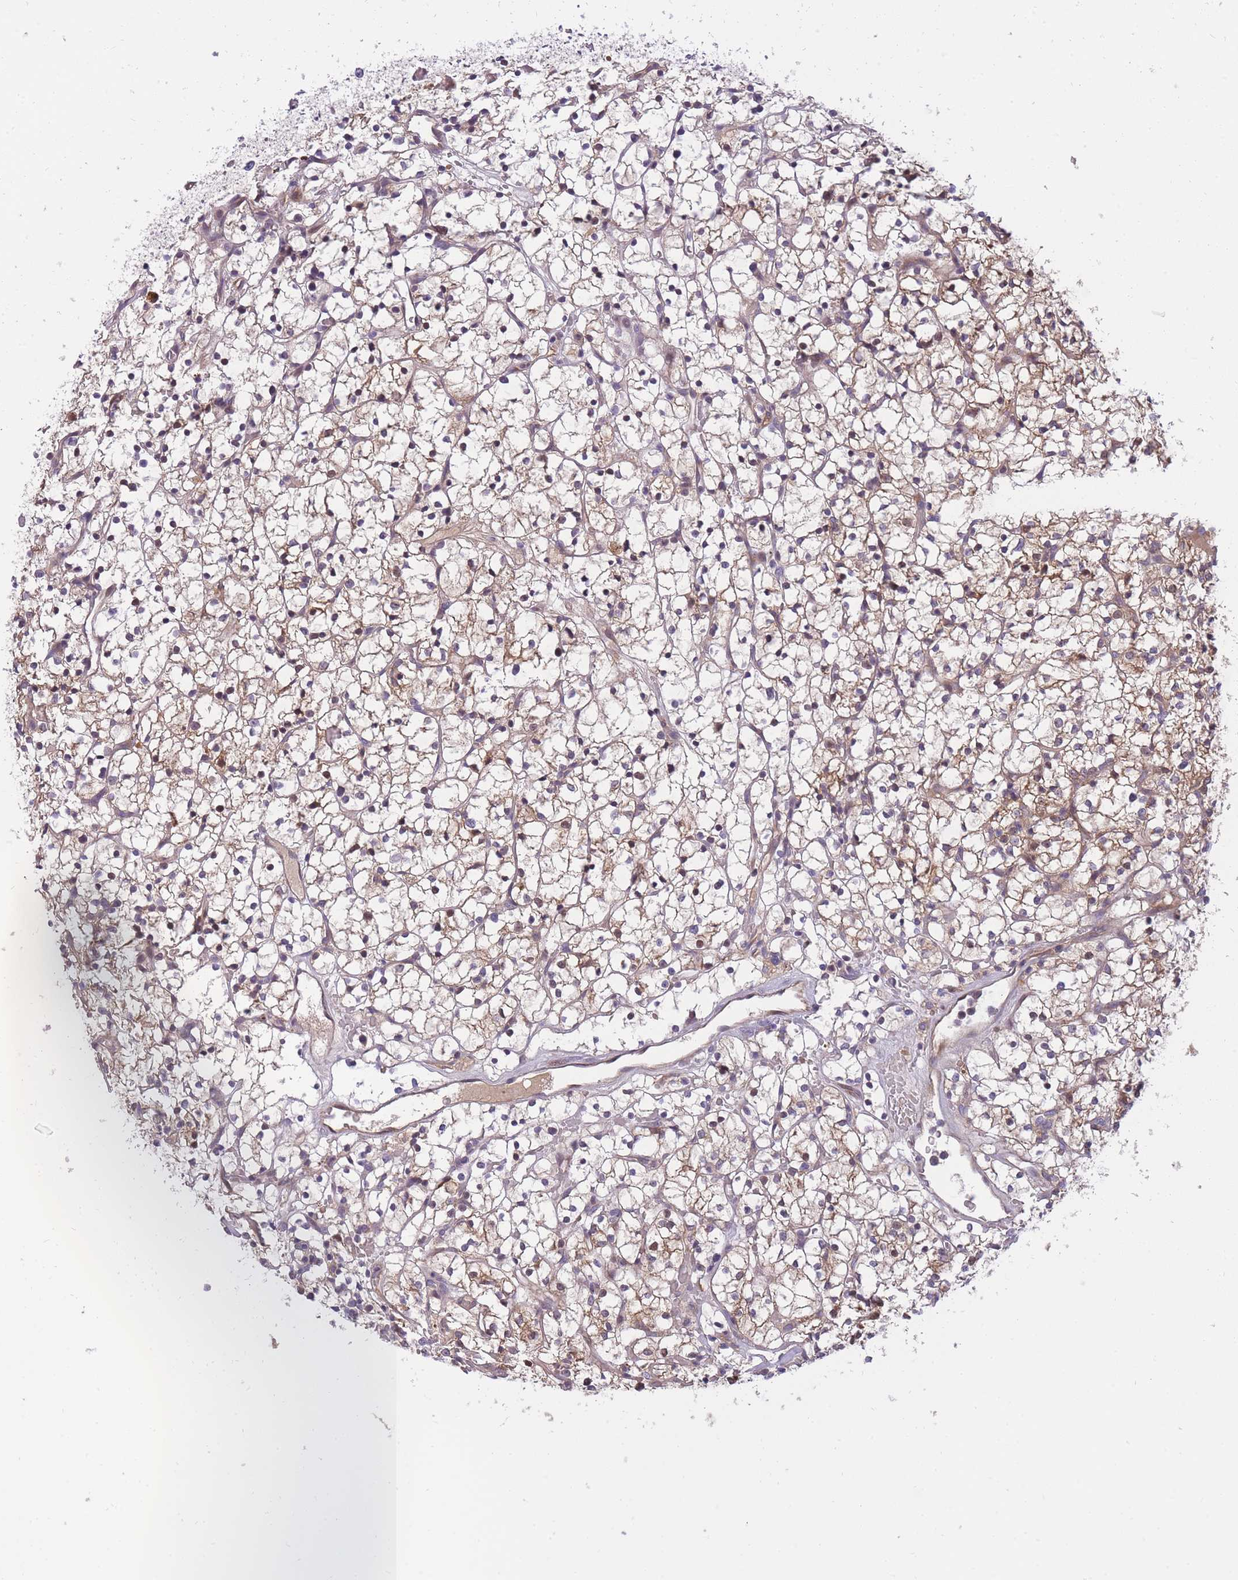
{"staining": {"intensity": "moderate", "quantity": "25%-75%", "location": "cytoplasmic/membranous"}, "tissue": "renal cancer", "cell_type": "Tumor cells", "image_type": "cancer", "snomed": [{"axis": "morphology", "description": "Adenocarcinoma, NOS"}, {"axis": "topography", "description": "Kidney"}], "caption": "Protein expression analysis of human renal cancer reveals moderate cytoplasmic/membranous staining in about 25%-75% of tumor cells. The staining was performed using DAB to visualize the protein expression in brown, while the nuclei were stained in blue with hematoxylin (Magnification: 20x).", "gene": "CRYGN", "patient": {"sex": "female", "age": 64}}